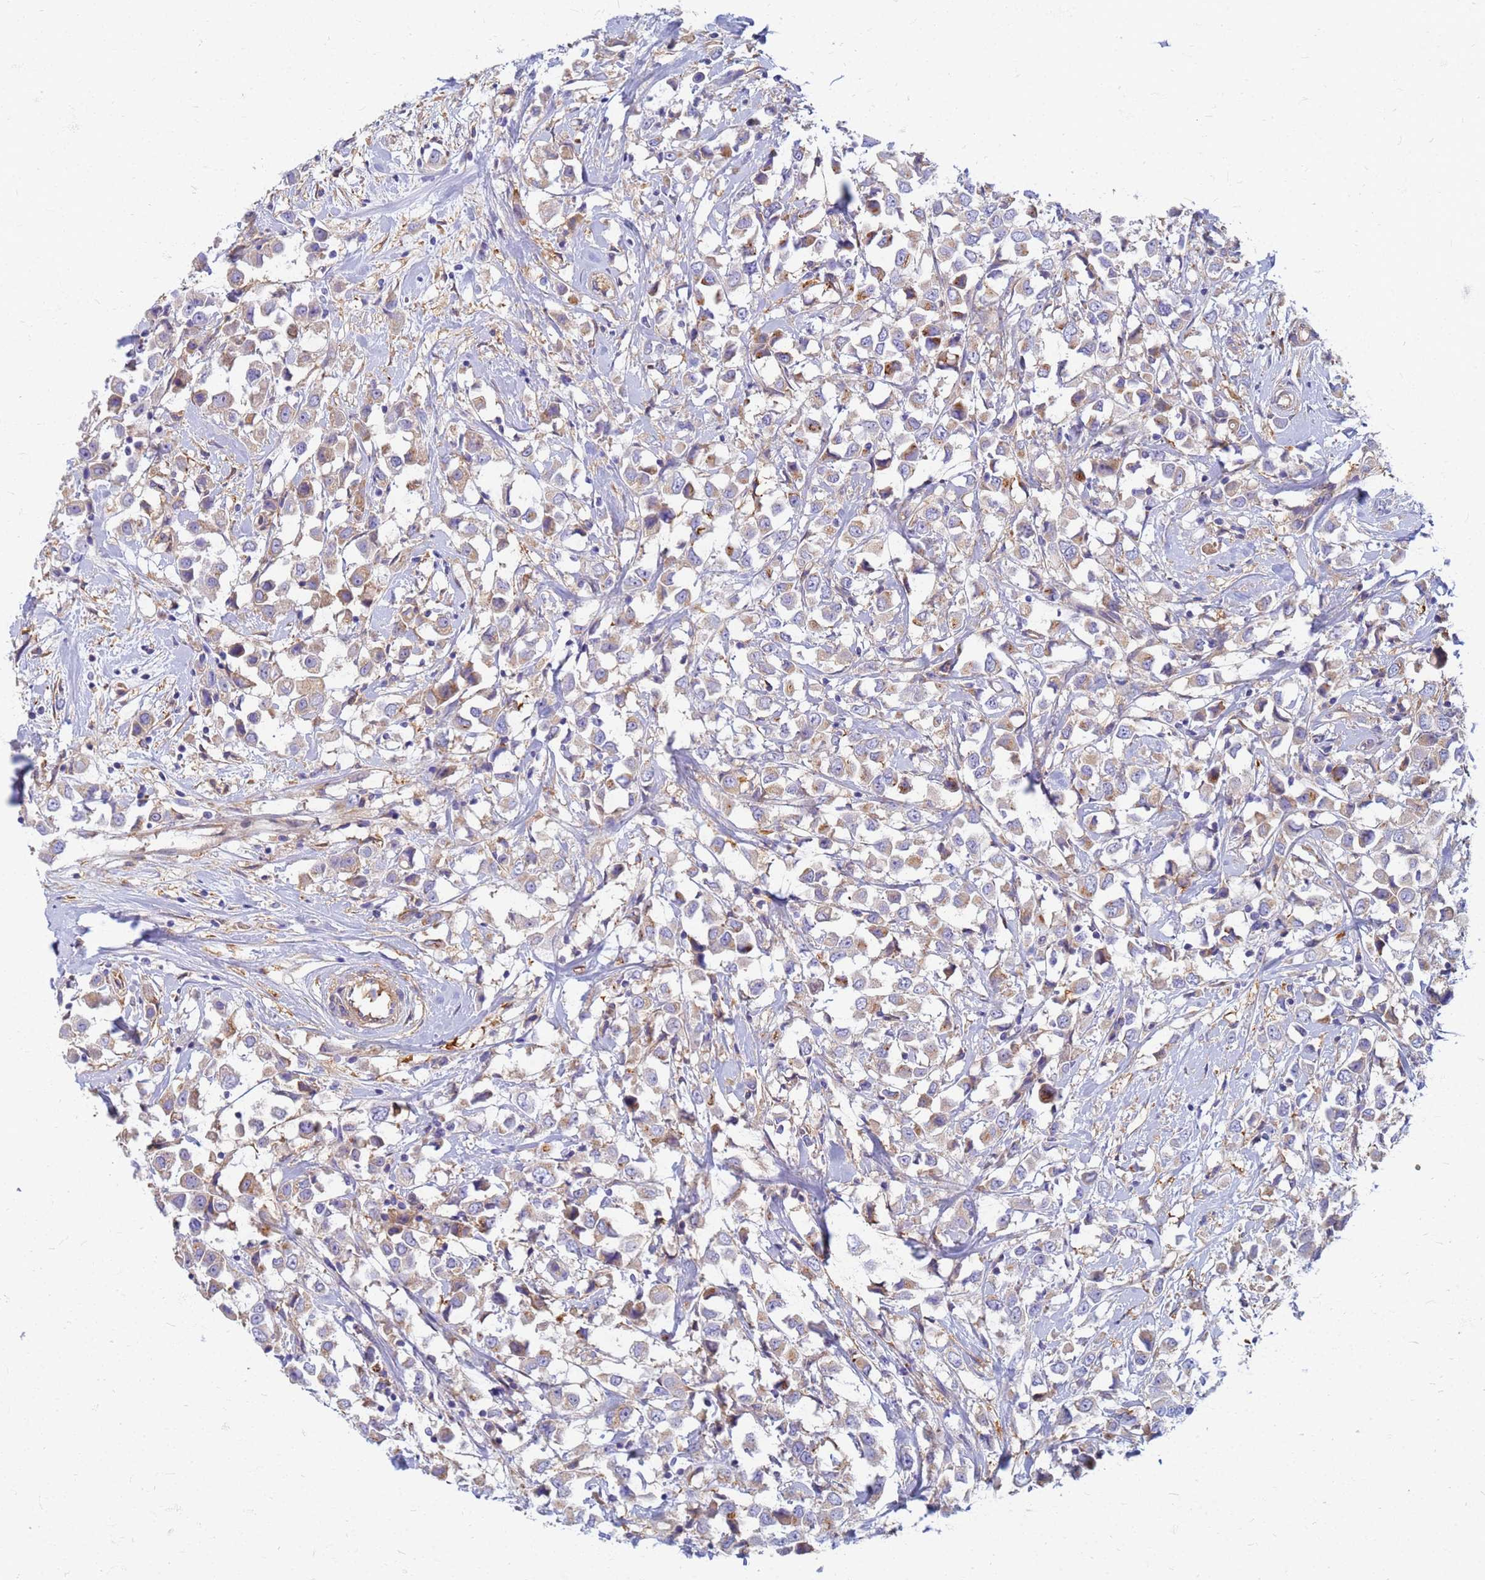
{"staining": {"intensity": "weak", "quantity": ">75%", "location": "cytoplasmic/membranous"}, "tissue": "breast cancer", "cell_type": "Tumor cells", "image_type": "cancer", "snomed": [{"axis": "morphology", "description": "Duct carcinoma"}, {"axis": "topography", "description": "Breast"}], "caption": "The immunohistochemical stain highlights weak cytoplasmic/membranous expression in tumor cells of breast cancer tissue.", "gene": "EEA1", "patient": {"sex": "female", "age": 61}}